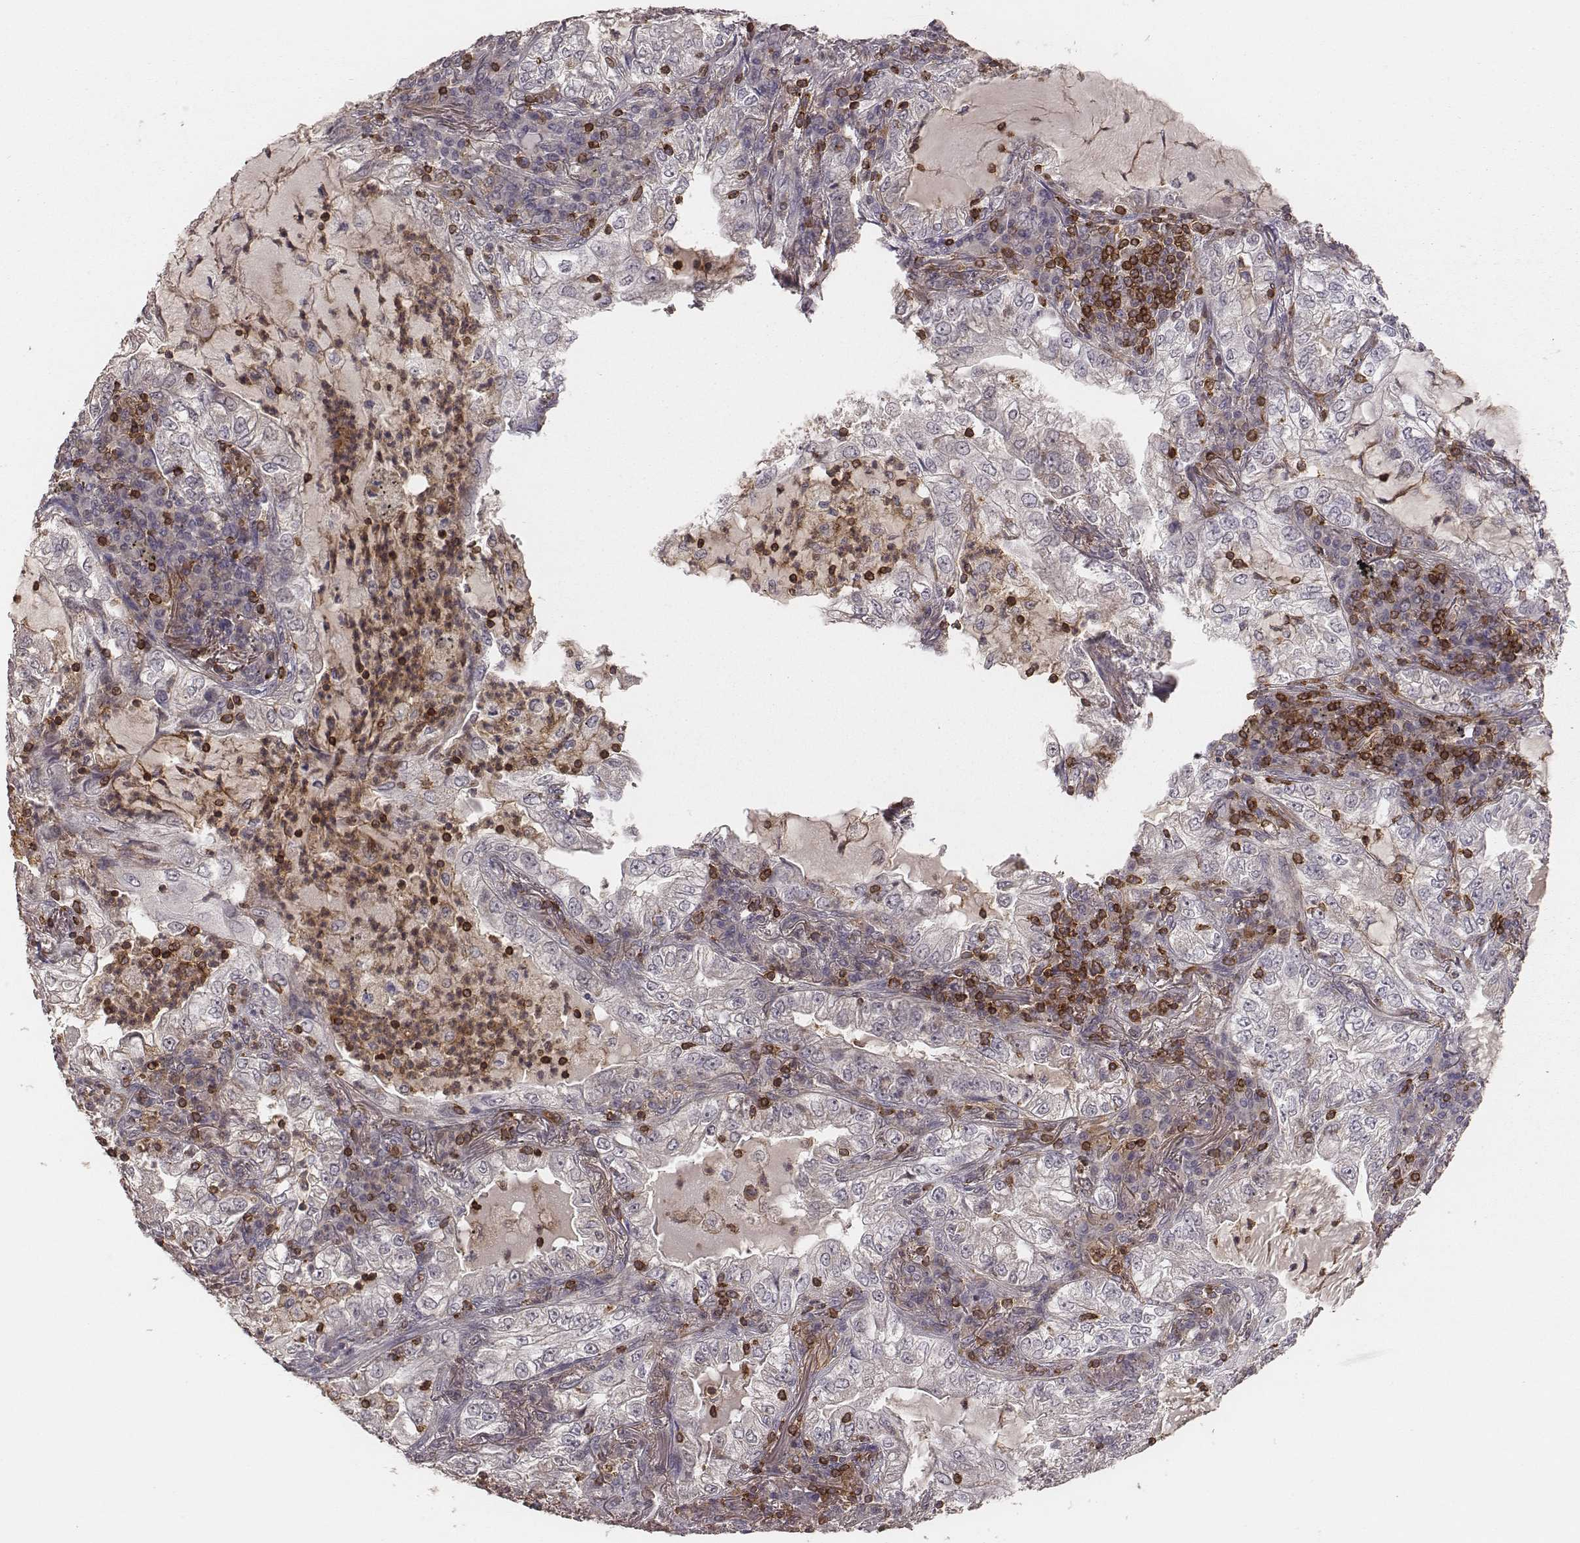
{"staining": {"intensity": "negative", "quantity": "none", "location": "none"}, "tissue": "lung cancer", "cell_type": "Tumor cells", "image_type": "cancer", "snomed": [{"axis": "morphology", "description": "Adenocarcinoma, NOS"}, {"axis": "topography", "description": "Lung"}], "caption": "Photomicrograph shows no protein staining in tumor cells of adenocarcinoma (lung) tissue. (Brightfield microscopy of DAB IHC at high magnification).", "gene": "PILRA", "patient": {"sex": "female", "age": 73}}